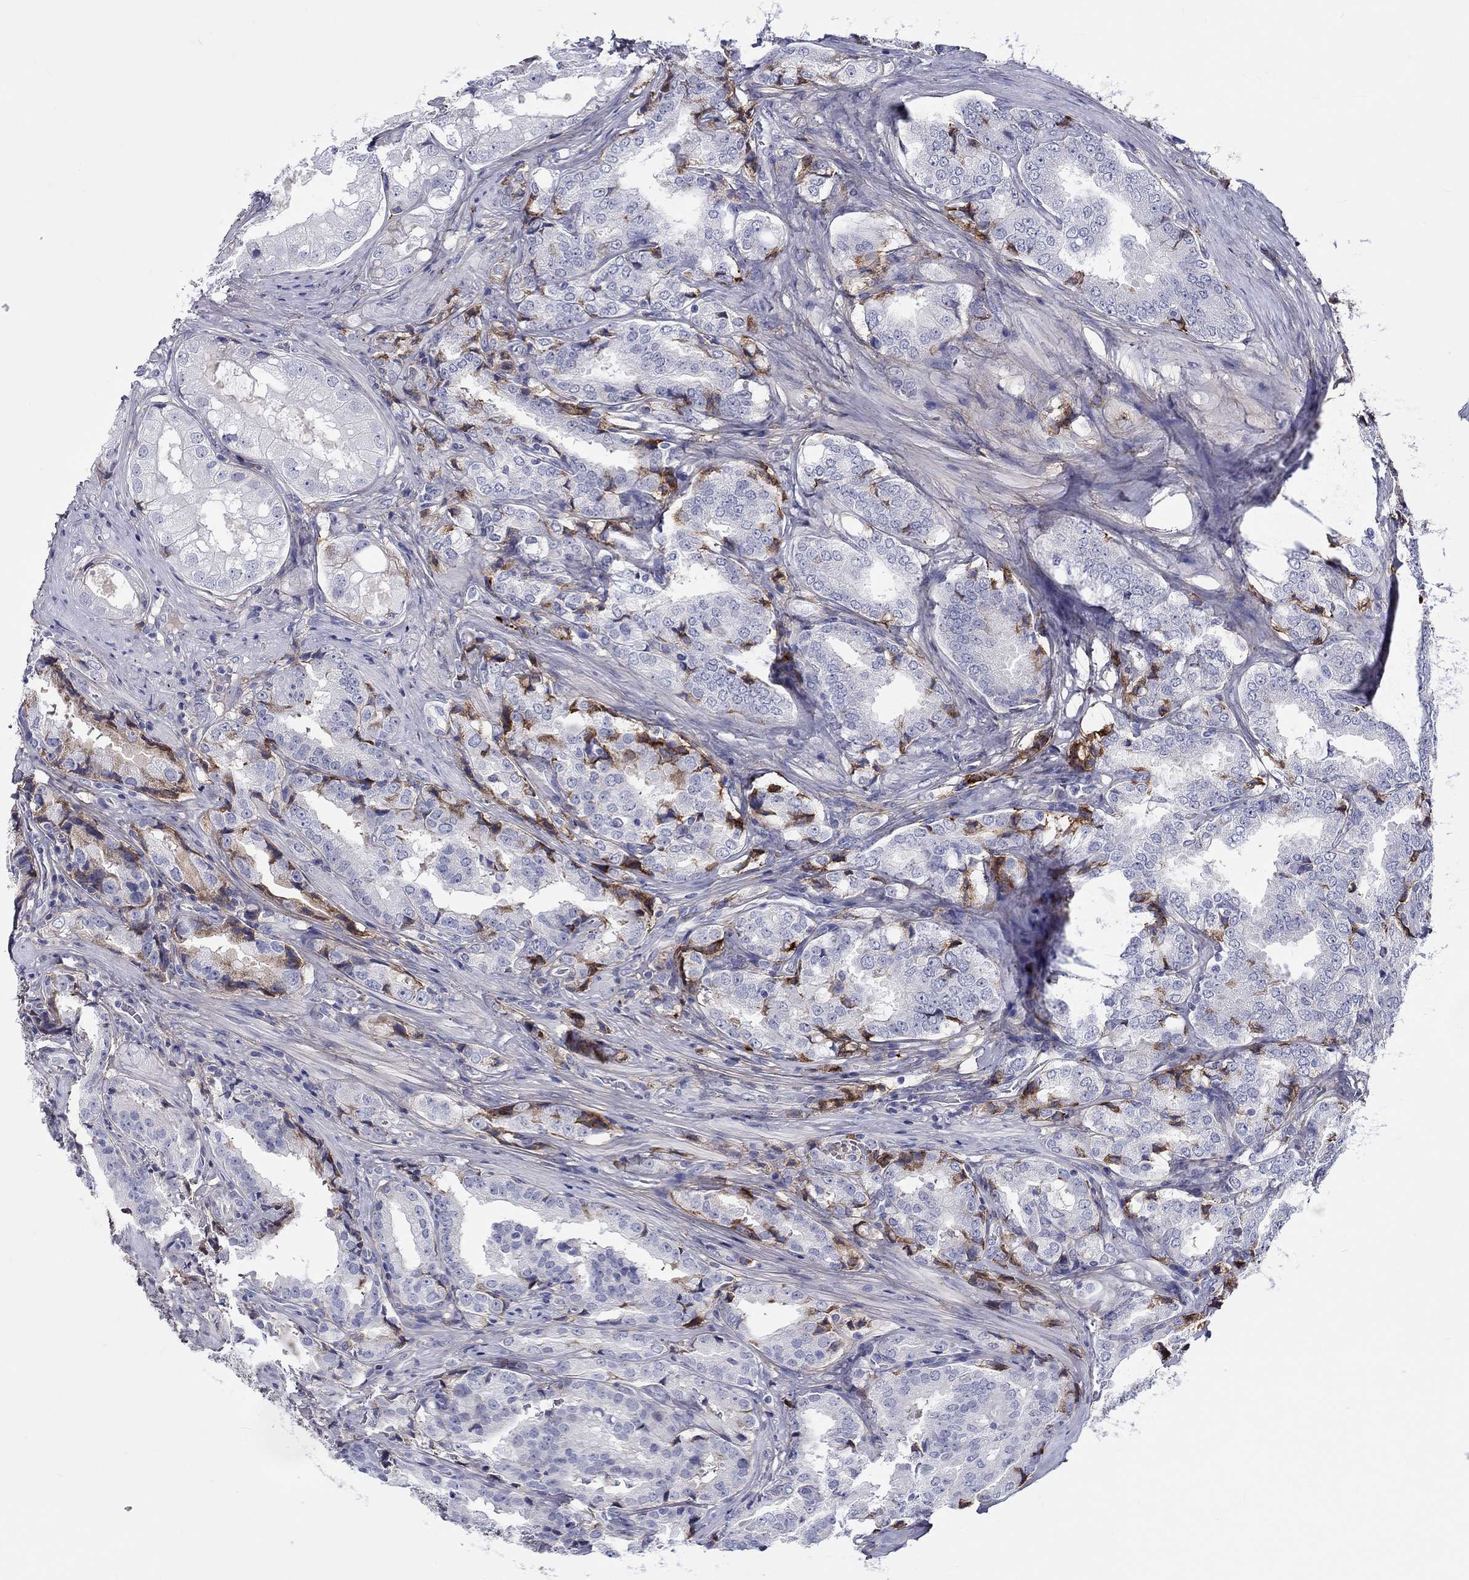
{"staining": {"intensity": "negative", "quantity": "none", "location": "none"}, "tissue": "prostate cancer", "cell_type": "Tumor cells", "image_type": "cancer", "snomed": [{"axis": "morphology", "description": "Adenocarcinoma, NOS"}, {"axis": "topography", "description": "Prostate"}], "caption": "Prostate cancer stained for a protein using immunohistochemistry (IHC) exhibits no staining tumor cells.", "gene": "TGFBI", "patient": {"sex": "male", "age": 65}}